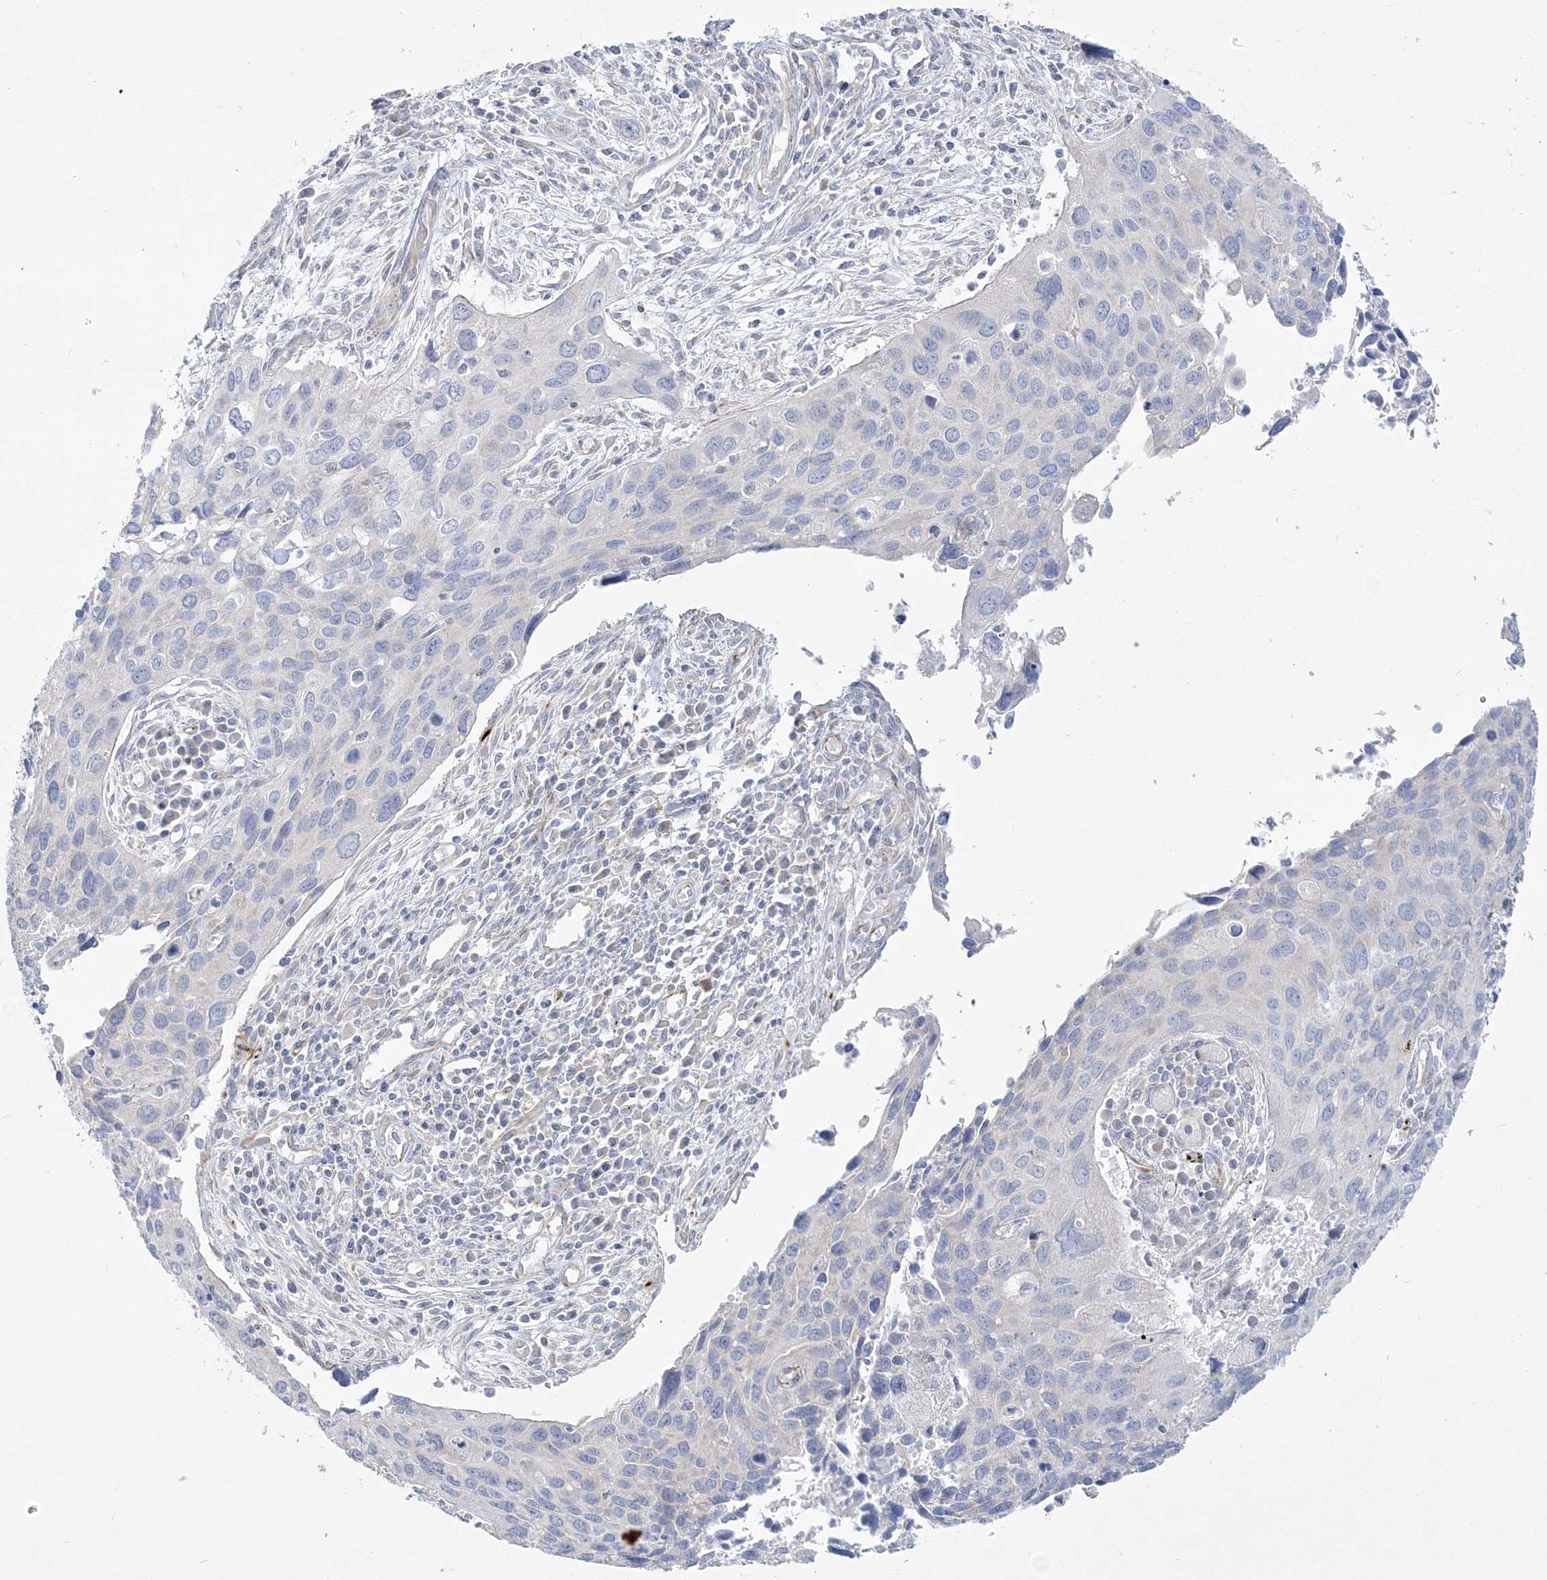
{"staining": {"intensity": "negative", "quantity": "none", "location": "none"}, "tissue": "cervical cancer", "cell_type": "Tumor cells", "image_type": "cancer", "snomed": [{"axis": "morphology", "description": "Squamous cell carcinoma, NOS"}, {"axis": "topography", "description": "Cervix"}], "caption": "Immunohistochemical staining of human squamous cell carcinoma (cervical) reveals no significant expression in tumor cells.", "gene": "GPAT2", "patient": {"sex": "female", "age": 55}}